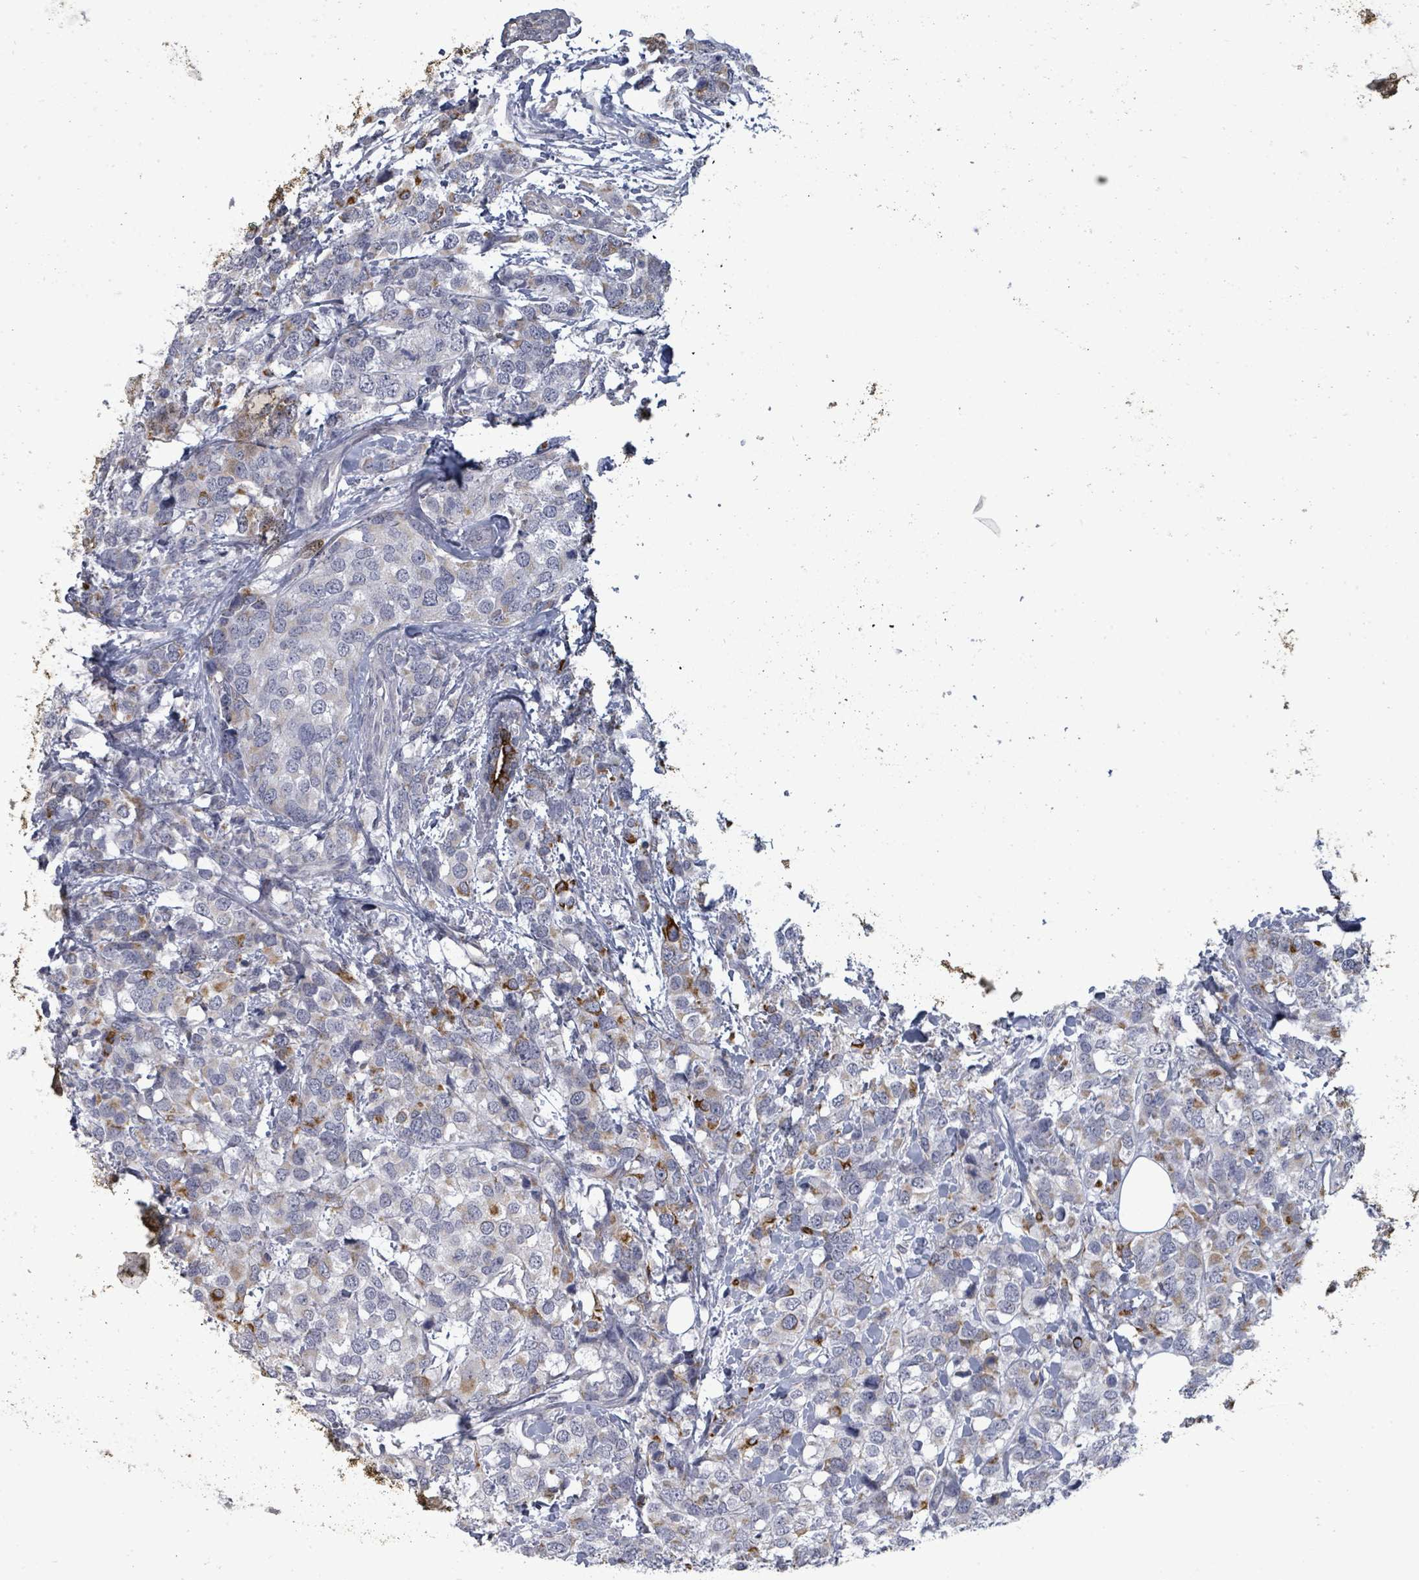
{"staining": {"intensity": "strong", "quantity": "<25%", "location": "cytoplasmic/membranous"}, "tissue": "breast cancer", "cell_type": "Tumor cells", "image_type": "cancer", "snomed": [{"axis": "morphology", "description": "Lobular carcinoma"}, {"axis": "topography", "description": "Breast"}], "caption": "The histopathology image displays a brown stain indicating the presence of a protein in the cytoplasmic/membranous of tumor cells in breast cancer.", "gene": "PTPN20", "patient": {"sex": "female", "age": 59}}